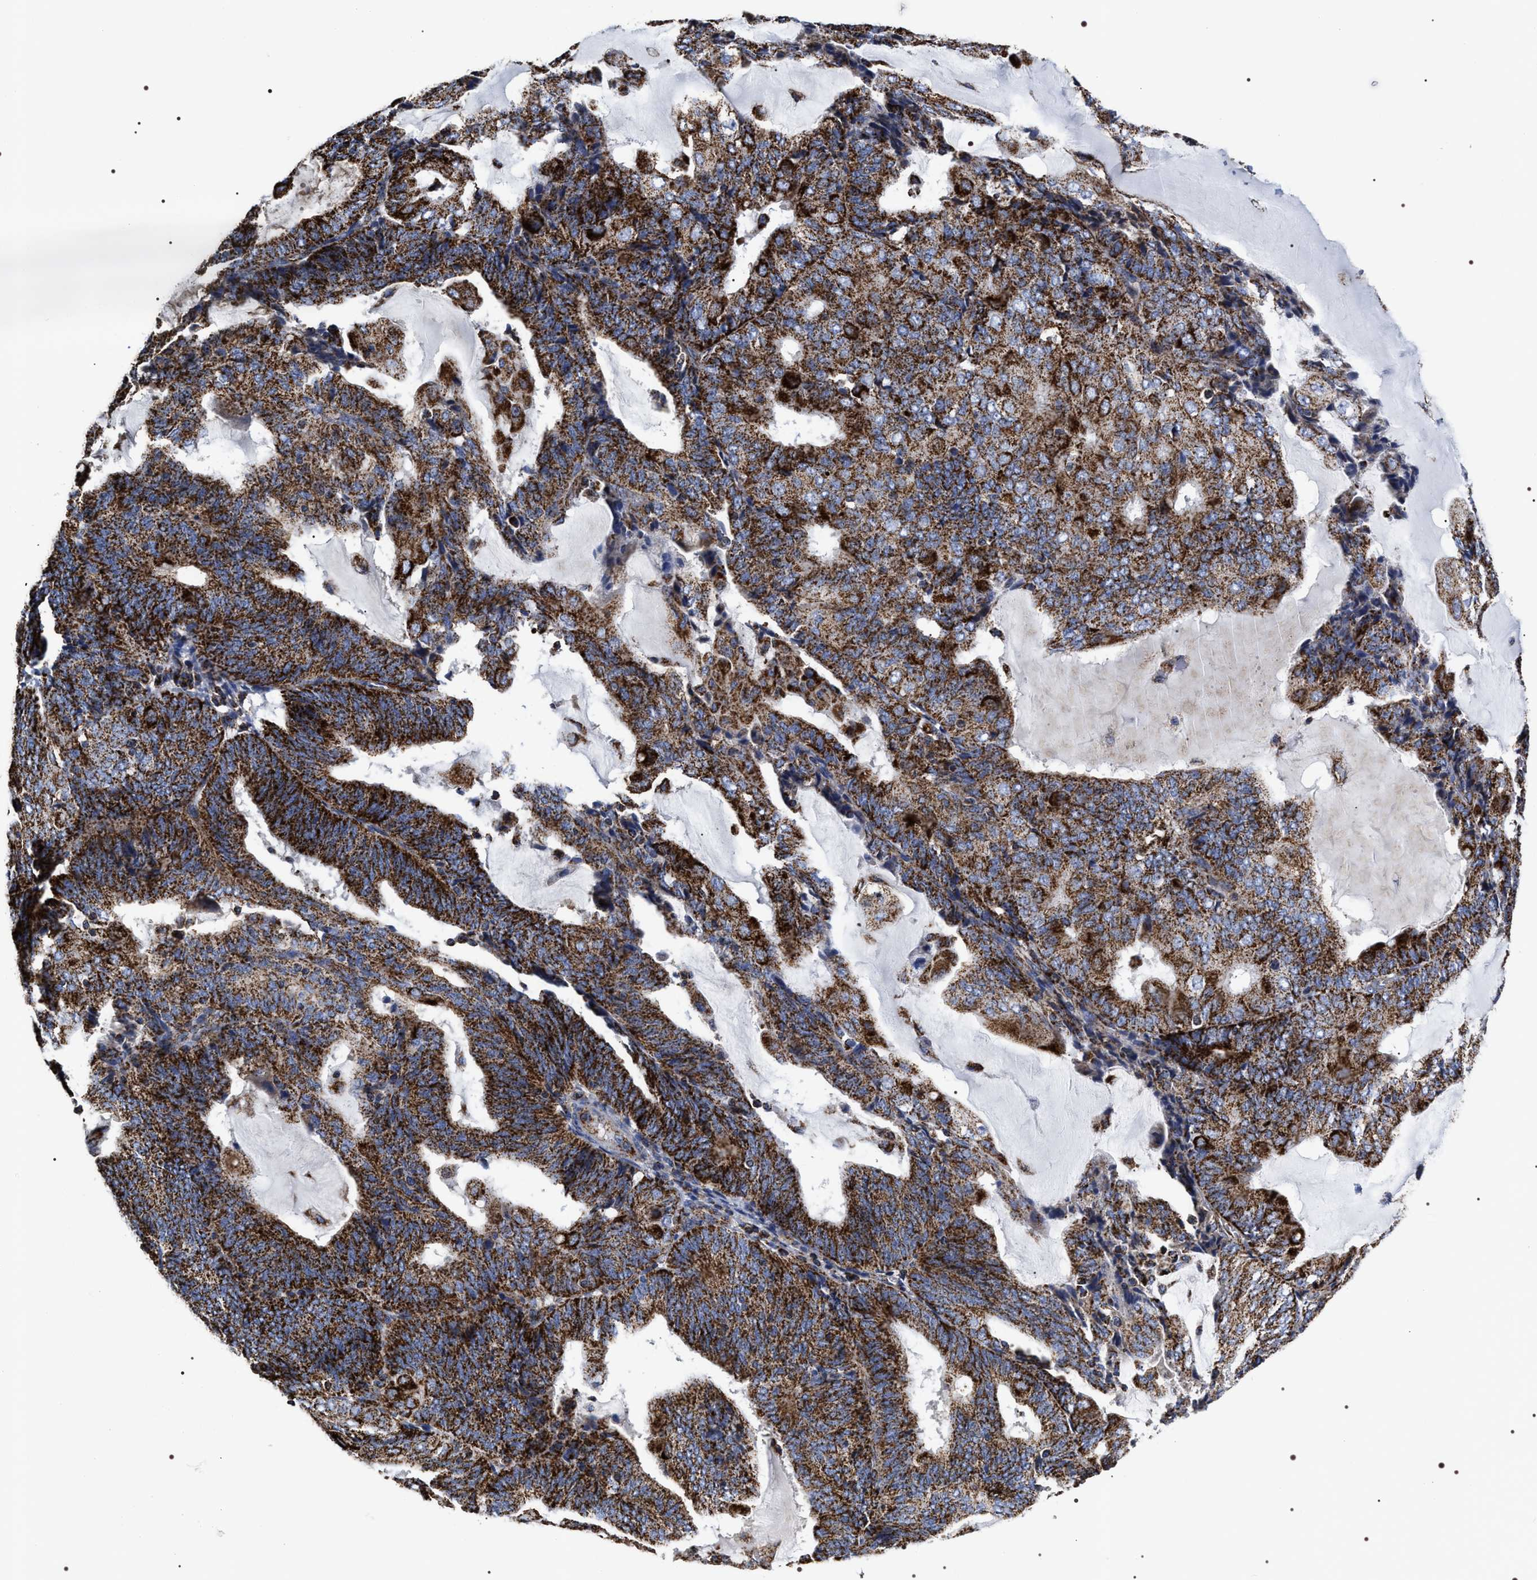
{"staining": {"intensity": "strong", "quantity": ">75%", "location": "cytoplasmic/membranous"}, "tissue": "endometrial cancer", "cell_type": "Tumor cells", "image_type": "cancer", "snomed": [{"axis": "morphology", "description": "Adenocarcinoma, NOS"}, {"axis": "topography", "description": "Endometrium"}], "caption": "Strong cytoplasmic/membranous positivity is present in about >75% of tumor cells in endometrial cancer.", "gene": "COG5", "patient": {"sex": "female", "age": 81}}